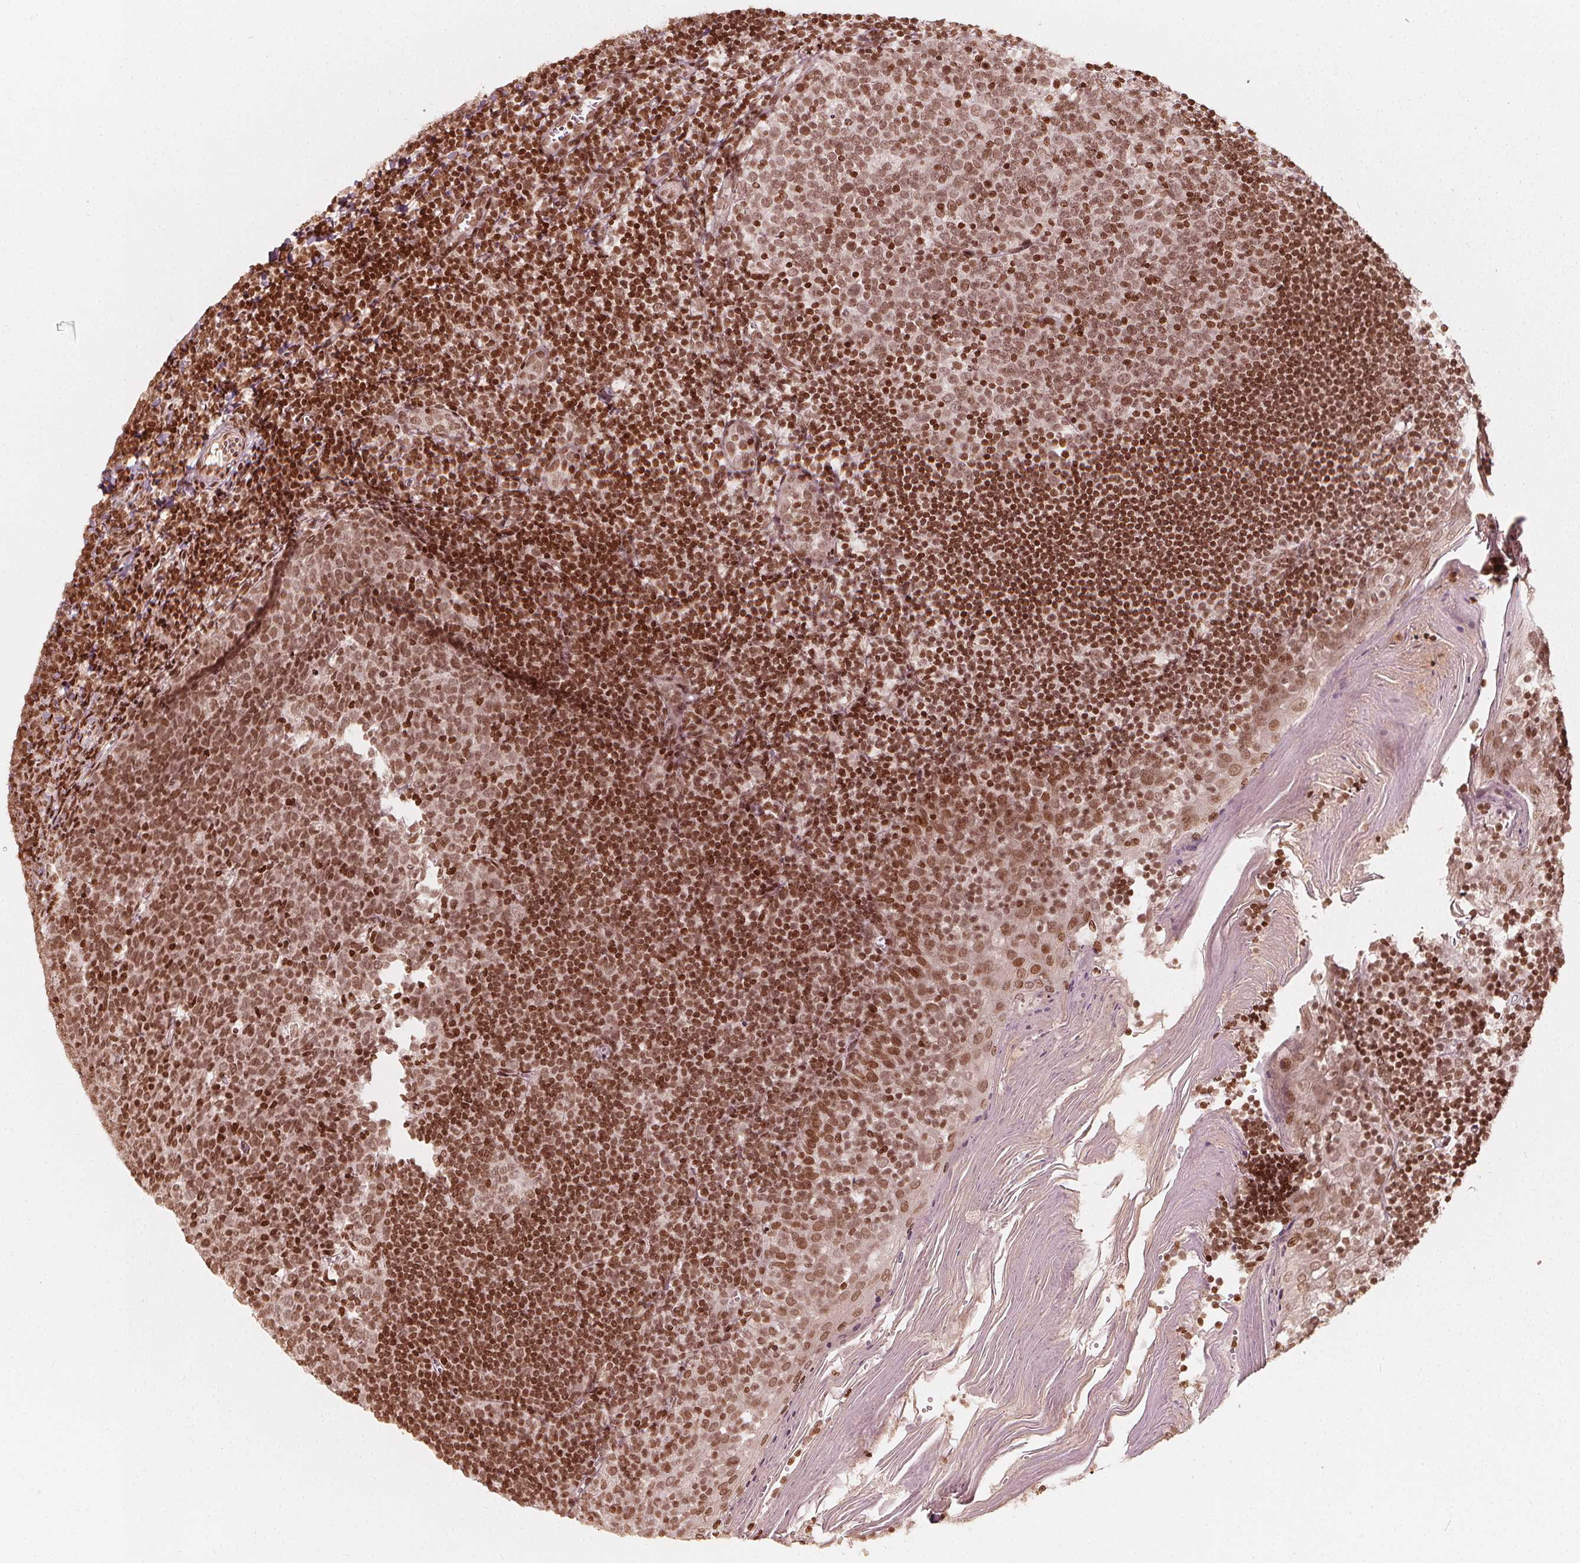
{"staining": {"intensity": "moderate", "quantity": ">75%", "location": "nuclear"}, "tissue": "lymph node", "cell_type": "Germinal center cells", "image_type": "normal", "snomed": [{"axis": "morphology", "description": "Normal tissue, NOS"}, {"axis": "topography", "description": "Lymph node"}], "caption": "Immunohistochemistry (IHC) (DAB (3,3'-diaminobenzidine)) staining of normal human lymph node demonstrates moderate nuclear protein expression in about >75% of germinal center cells. (DAB IHC, brown staining for protein, blue staining for nuclei).", "gene": "H3C14", "patient": {"sex": "female", "age": 21}}